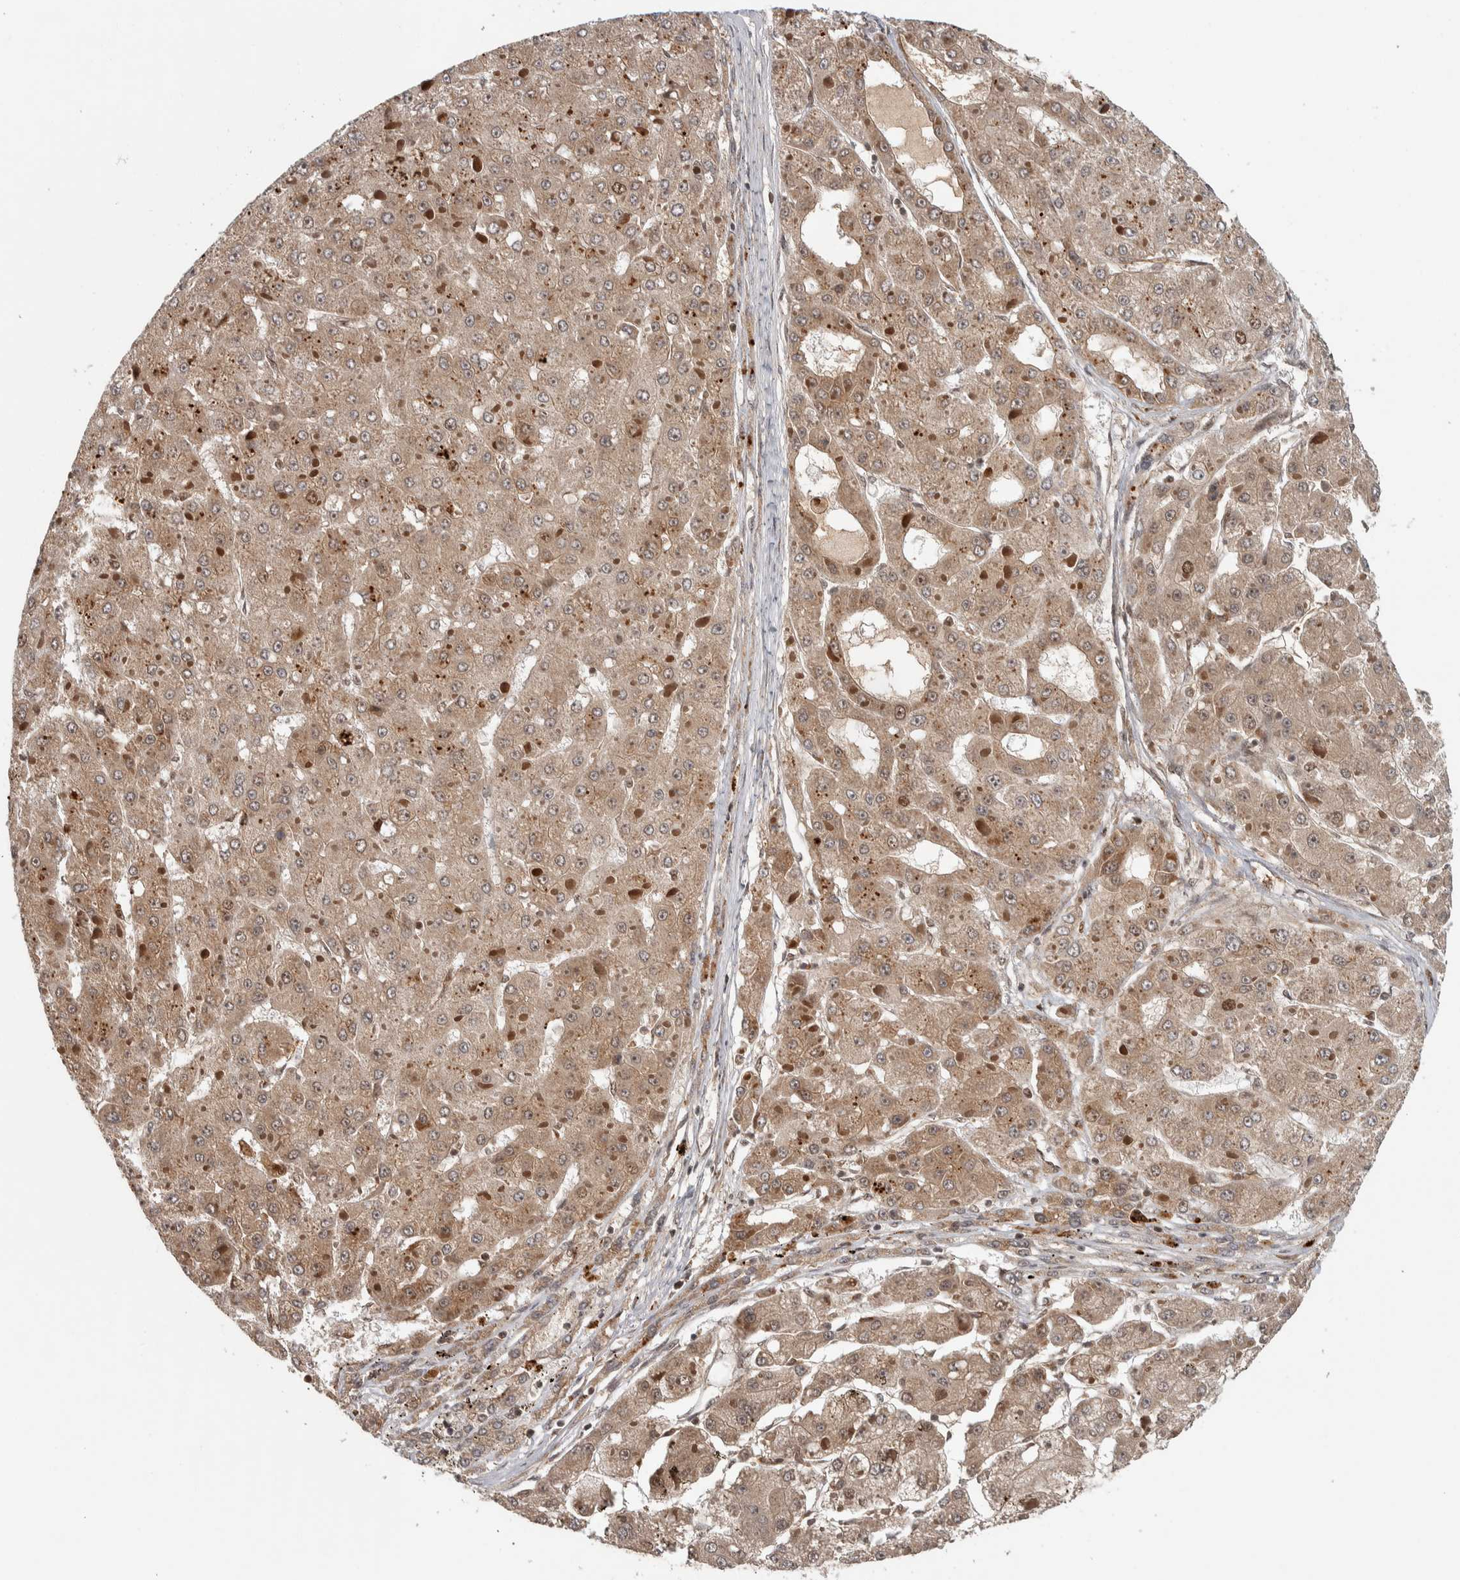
{"staining": {"intensity": "weak", "quantity": ">75%", "location": "cytoplasmic/membranous,nuclear"}, "tissue": "liver cancer", "cell_type": "Tumor cells", "image_type": "cancer", "snomed": [{"axis": "morphology", "description": "Carcinoma, Hepatocellular, NOS"}, {"axis": "topography", "description": "Liver"}], "caption": "Immunohistochemical staining of human liver cancer (hepatocellular carcinoma) displays weak cytoplasmic/membranous and nuclear protein staining in approximately >75% of tumor cells. The staining was performed using DAB to visualize the protein expression in brown, while the nuclei were stained in blue with hematoxylin (Magnification: 20x).", "gene": "RPS6KA4", "patient": {"sex": "female", "age": 73}}